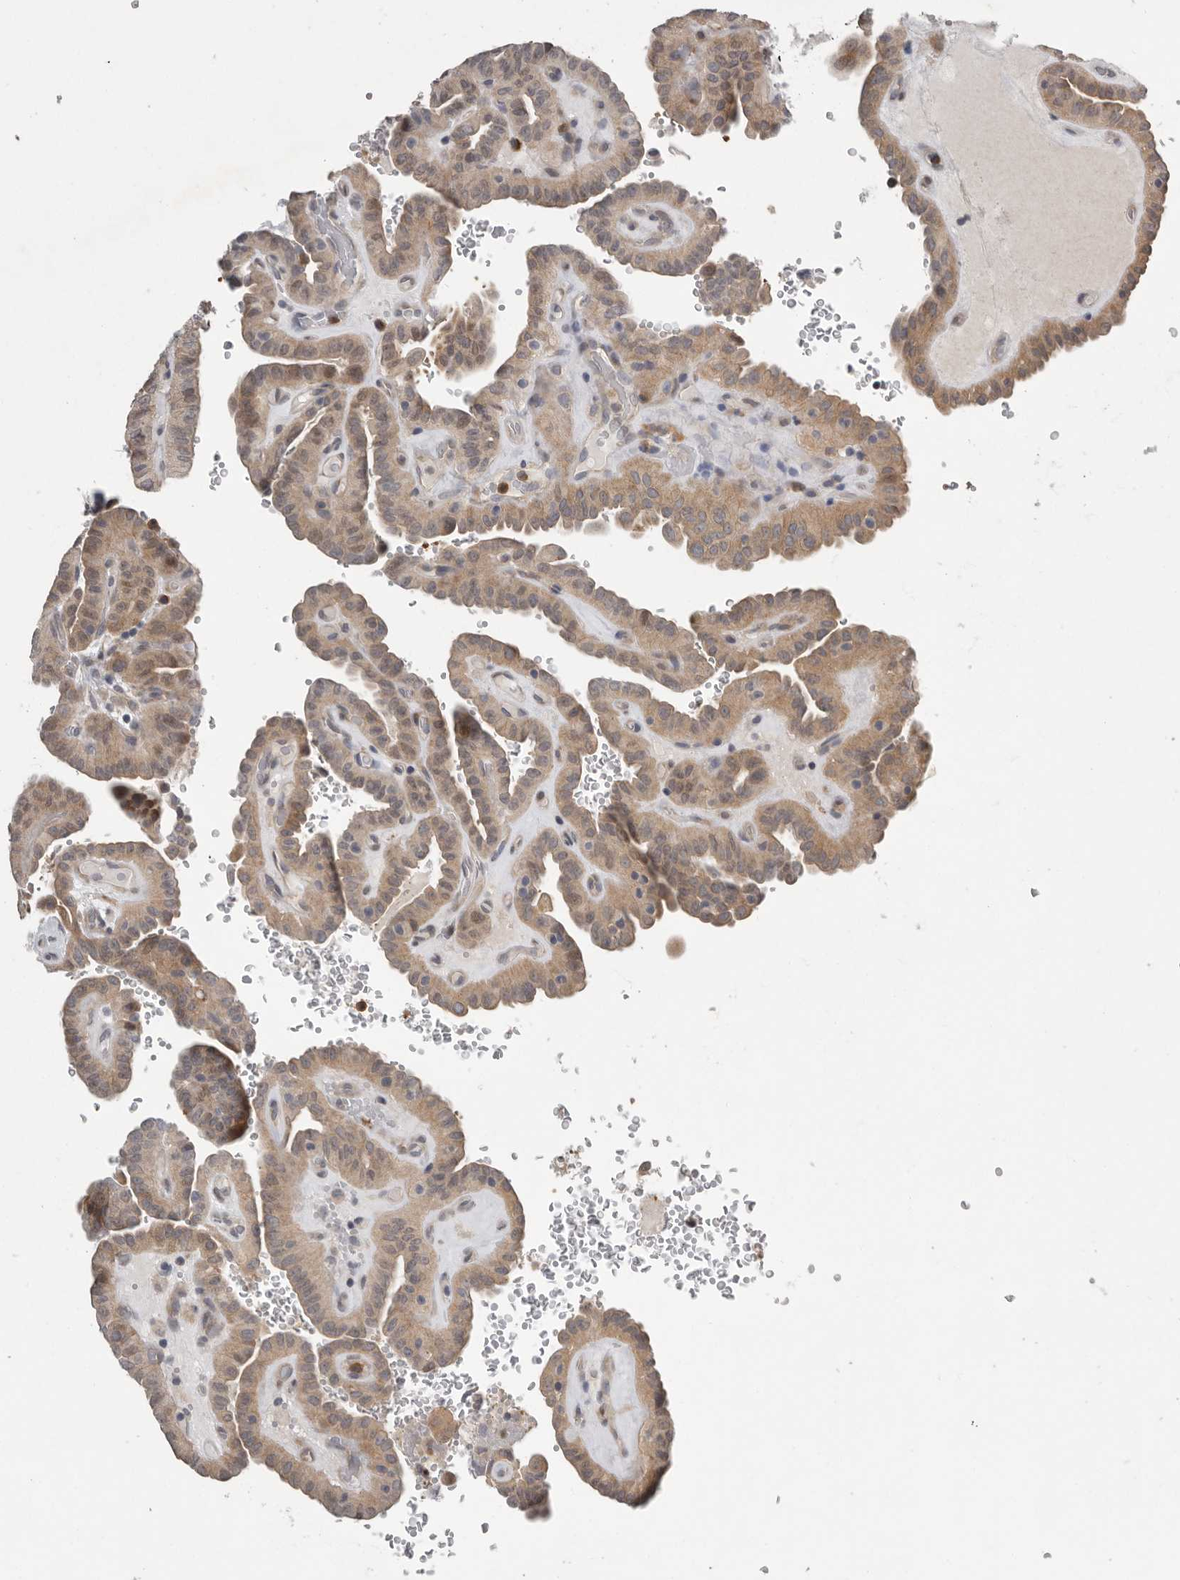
{"staining": {"intensity": "weak", "quantity": ">75%", "location": "cytoplasmic/membranous"}, "tissue": "thyroid cancer", "cell_type": "Tumor cells", "image_type": "cancer", "snomed": [{"axis": "morphology", "description": "Papillary adenocarcinoma, NOS"}, {"axis": "topography", "description": "Thyroid gland"}], "caption": "Thyroid cancer (papillary adenocarcinoma) stained with DAB IHC shows low levels of weak cytoplasmic/membranous expression in about >75% of tumor cells. Using DAB (brown) and hematoxylin (blue) stains, captured at high magnification using brightfield microscopy.", "gene": "RALGPS2", "patient": {"sex": "male", "age": 77}}